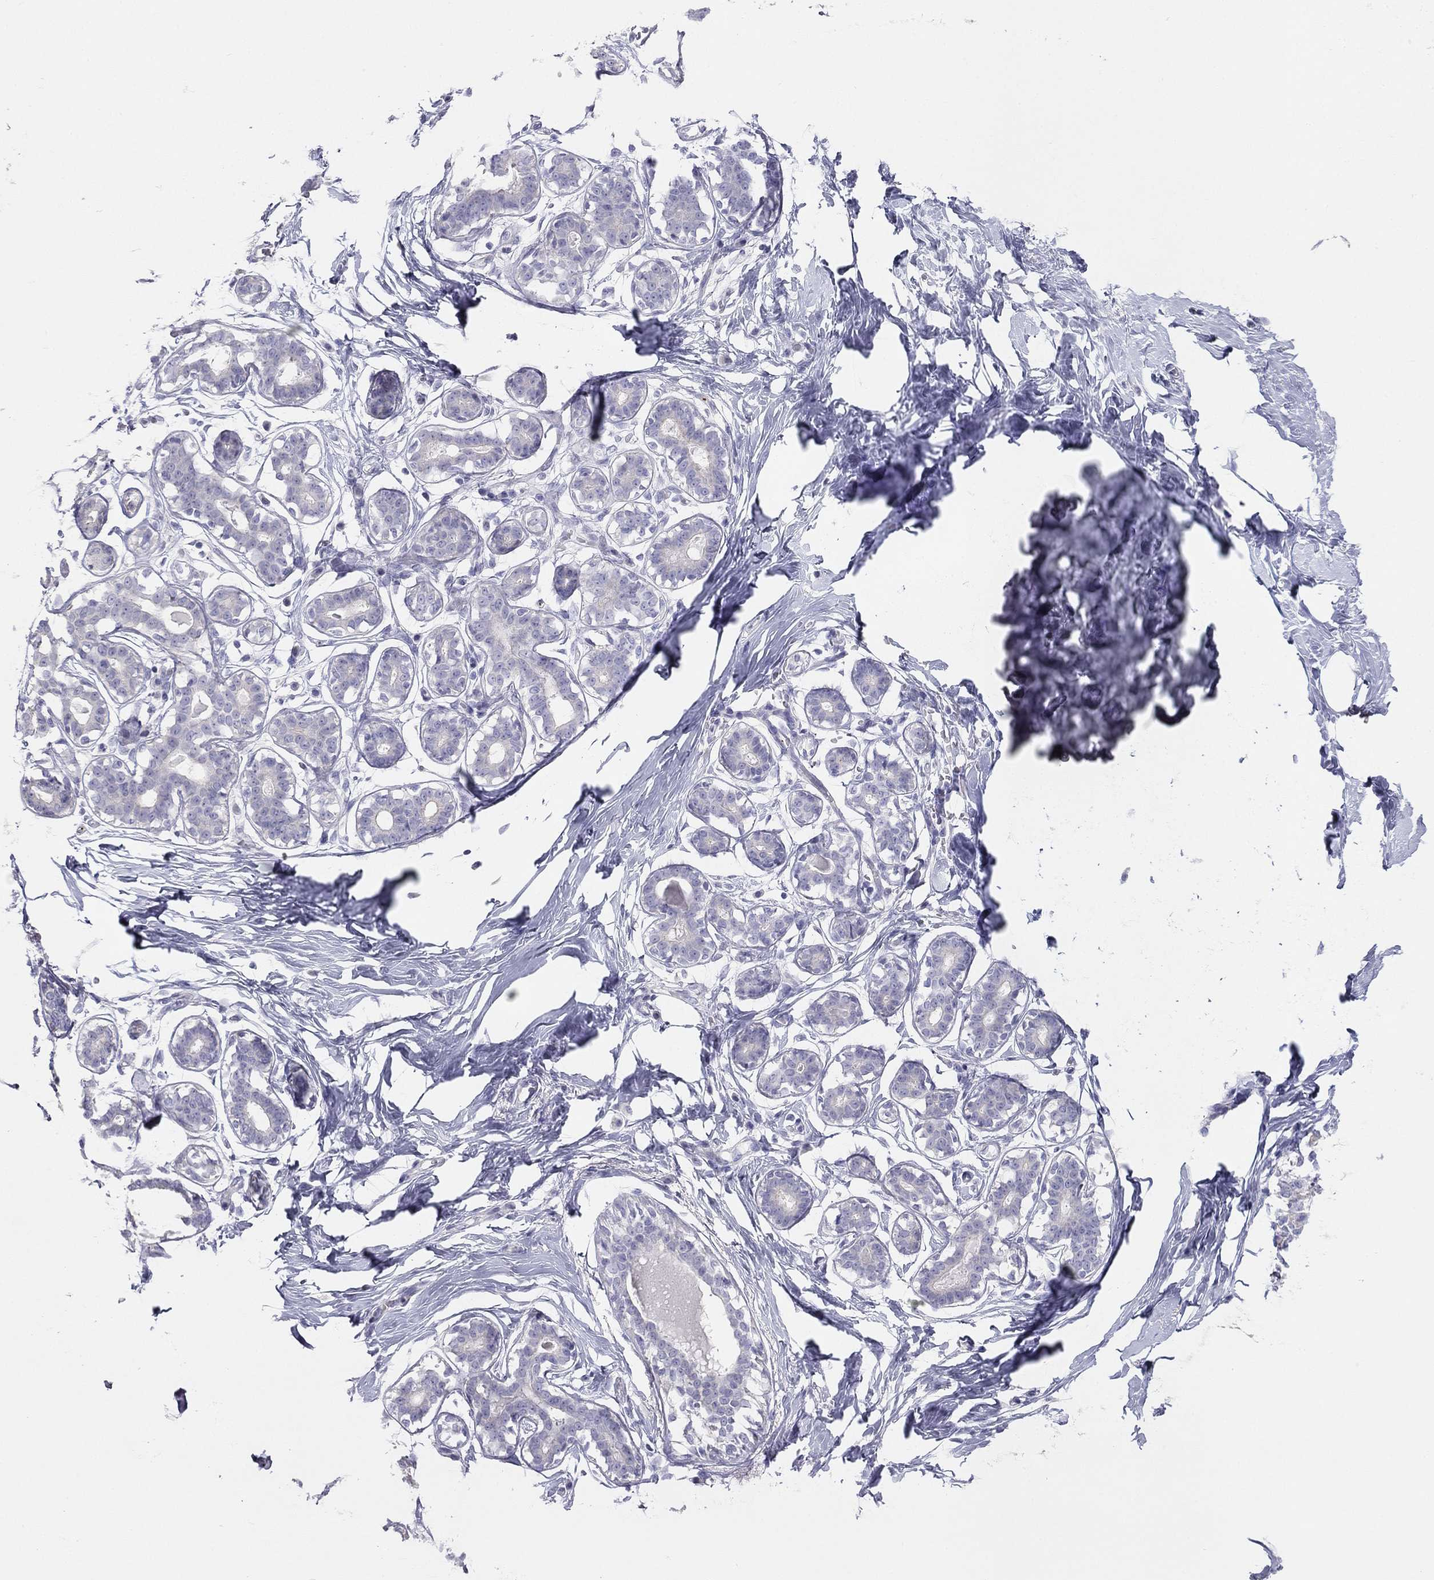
{"staining": {"intensity": "negative", "quantity": "none", "location": "none"}, "tissue": "breast", "cell_type": "Adipocytes", "image_type": "normal", "snomed": [{"axis": "morphology", "description": "Normal tissue, NOS"}, {"axis": "morphology", "description": "Lobular carcinoma, in situ"}, {"axis": "topography", "description": "Breast"}], "caption": "Immunohistochemistry photomicrograph of unremarkable breast: human breast stained with DAB (3,3'-diaminobenzidine) demonstrates no significant protein positivity in adipocytes. Brightfield microscopy of immunohistochemistry stained with DAB (3,3'-diaminobenzidine) (brown) and hematoxylin (blue), captured at high magnification.", "gene": "MGAT4C", "patient": {"sex": "female", "age": 35}}